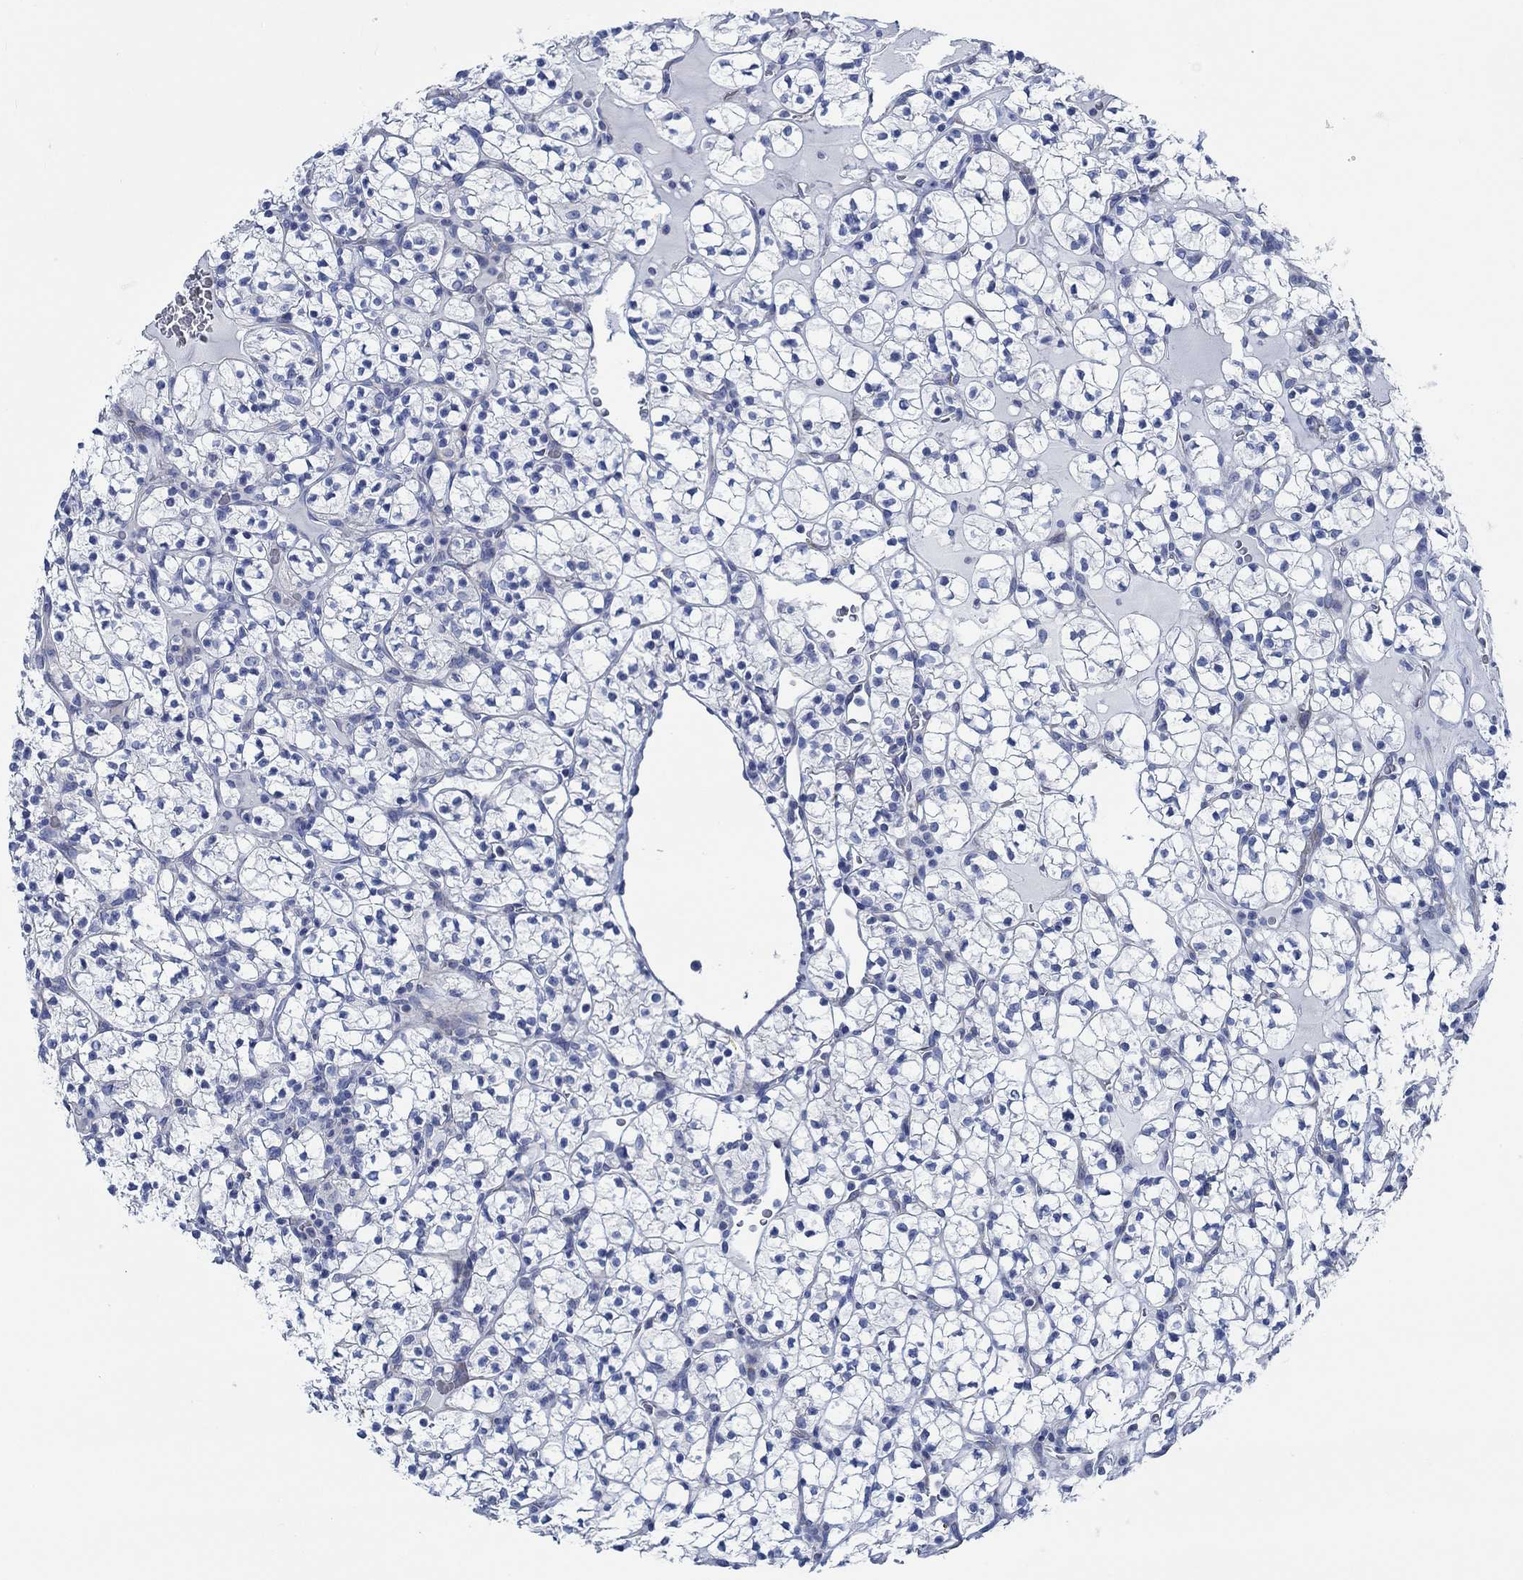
{"staining": {"intensity": "negative", "quantity": "none", "location": "none"}, "tissue": "renal cancer", "cell_type": "Tumor cells", "image_type": "cancer", "snomed": [{"axis": "morphology", "description": "Adenocarcinoma, NOS"}, {"axis": "topography", "description": "Kidney"}], "caption": "Human renal cancer (adenocarcinoma) stained for a protein using immunohistochemistry (IHC) exhibits no expression in tumor cells.", "gene": "SVEP1", "patient": {"sex": "female", "age": 89}}